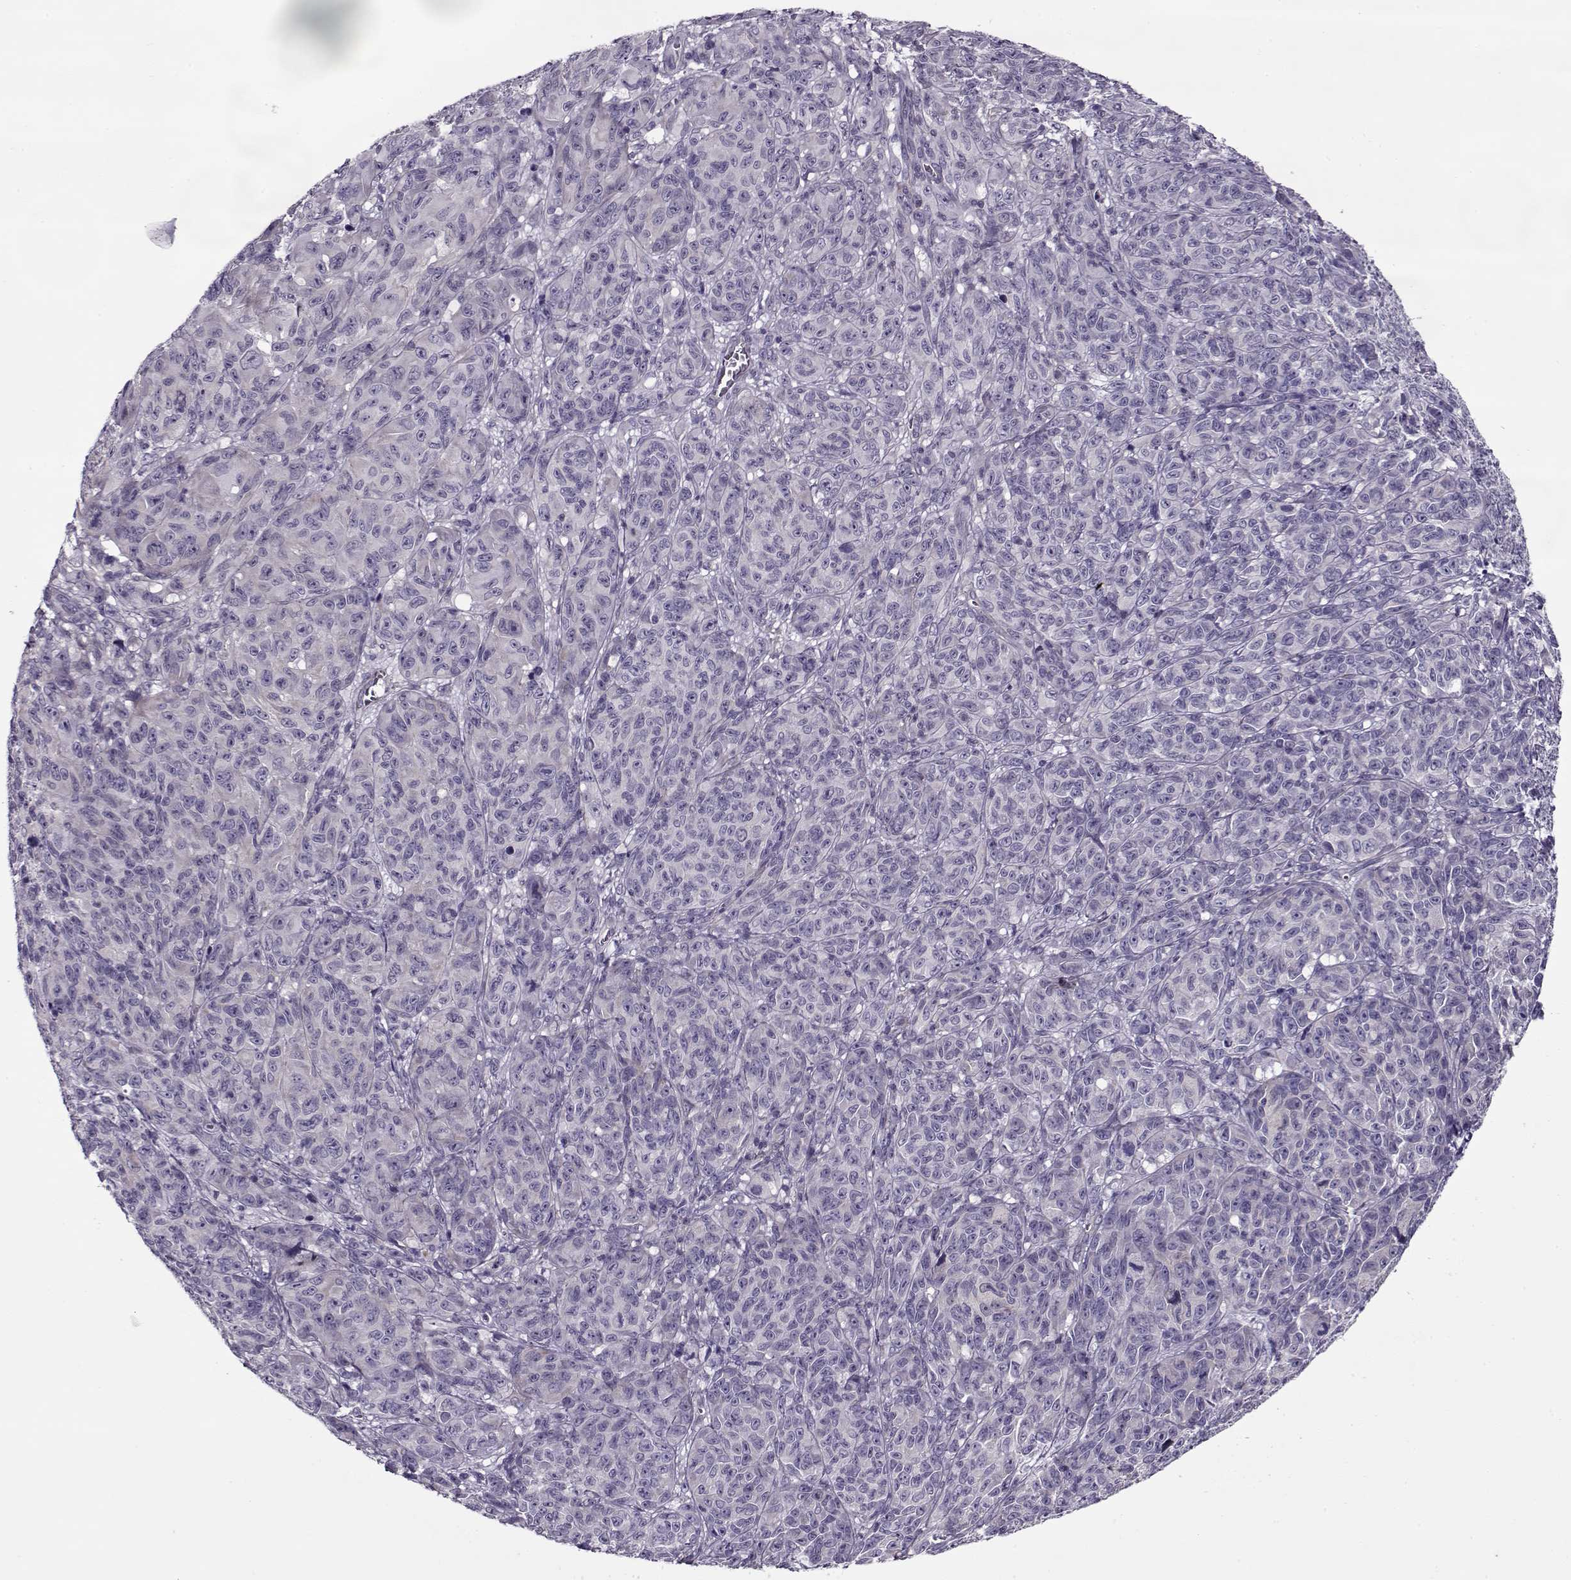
{"staining": {"intensity": "negative", "quantity": "none", "location": "none"}, "tissue": "melanoma", "cell_type": "Tumor cells", "image_type": "cancer", "snomed": [{"axis": "morphology", "description": "Malignant melanoma, NOS"}, {"axis": "topography", "description": "Vulva, labia, clitoris and Bartholin´s gland, NO"}], "caption": "This is an IHC photomicrograph of malignant melanoma. There is no positivity in tumor cells.", "gene": "PP2D1", "patient": {"sex": "female", "age": 75}}